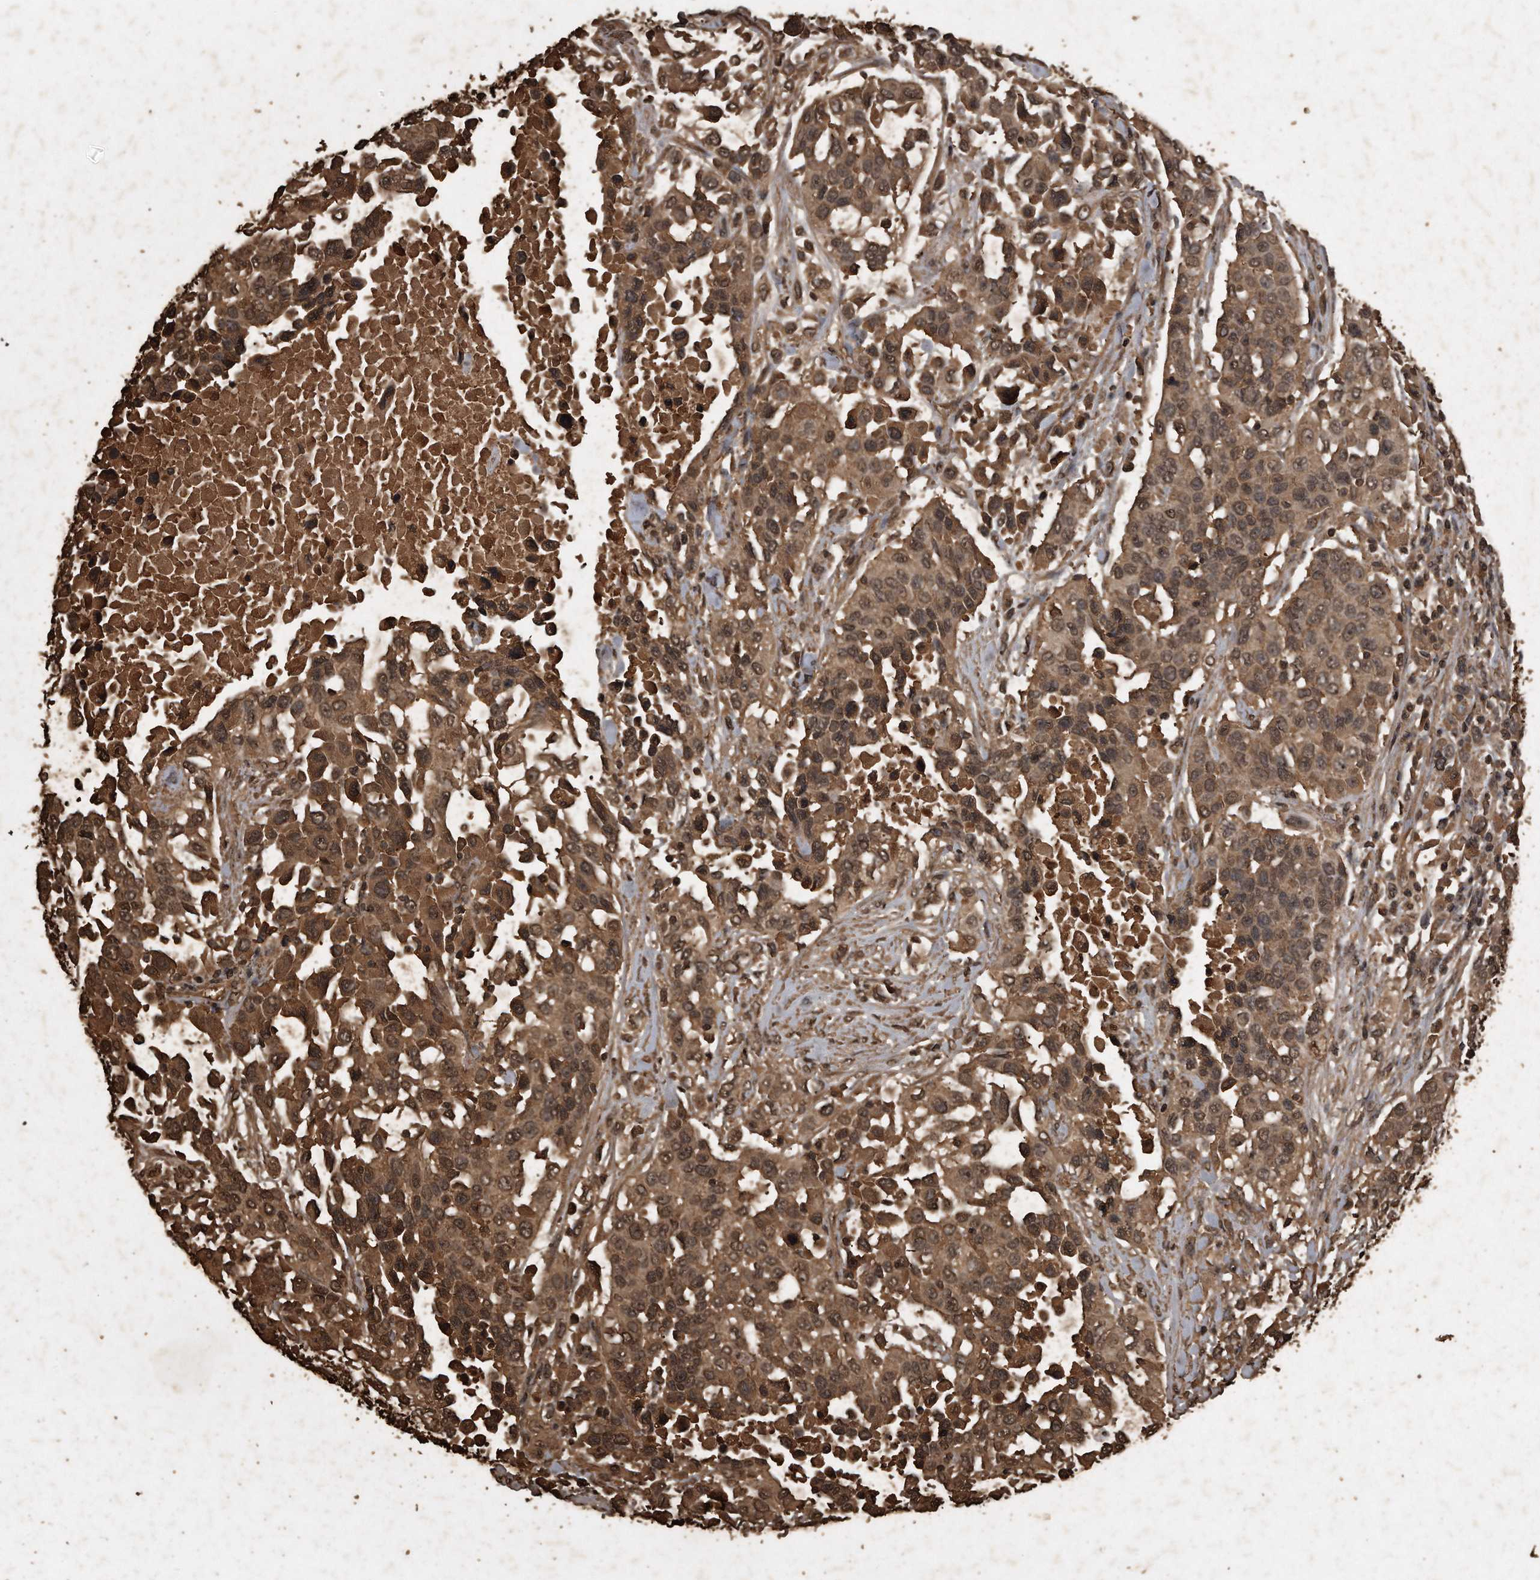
{"staining": {"intensity": "moderate", "quantity": ">75%", "location": "cytoplasmic/membranous,nuclear"}, "tissue": "urothelial cancer", "cell_type": "Tumor cells", "image_type": "cancer", "snomed": [{"axis": "morphology", "description": "Urothelial carcinoma, High grade"}, {"axis": "topography", "description": "Urinary bladder"}], "caption": "Immunohistochemistry (DAB (3,3'-diaminobenzidine)) staining of human high-grade urothelial carcinoma displays moderate cytoplasmic/membranous and nuclear protein staining in approximately >75% of tumor cells. Using DAB (3,3'-diaminobenzidine) (brown) and hematoxylin (blue) stains, captured at high magnification using brightfield microscopy.", "gene": "CFLAR", "patient": {"sex": "female", "age": 80}}